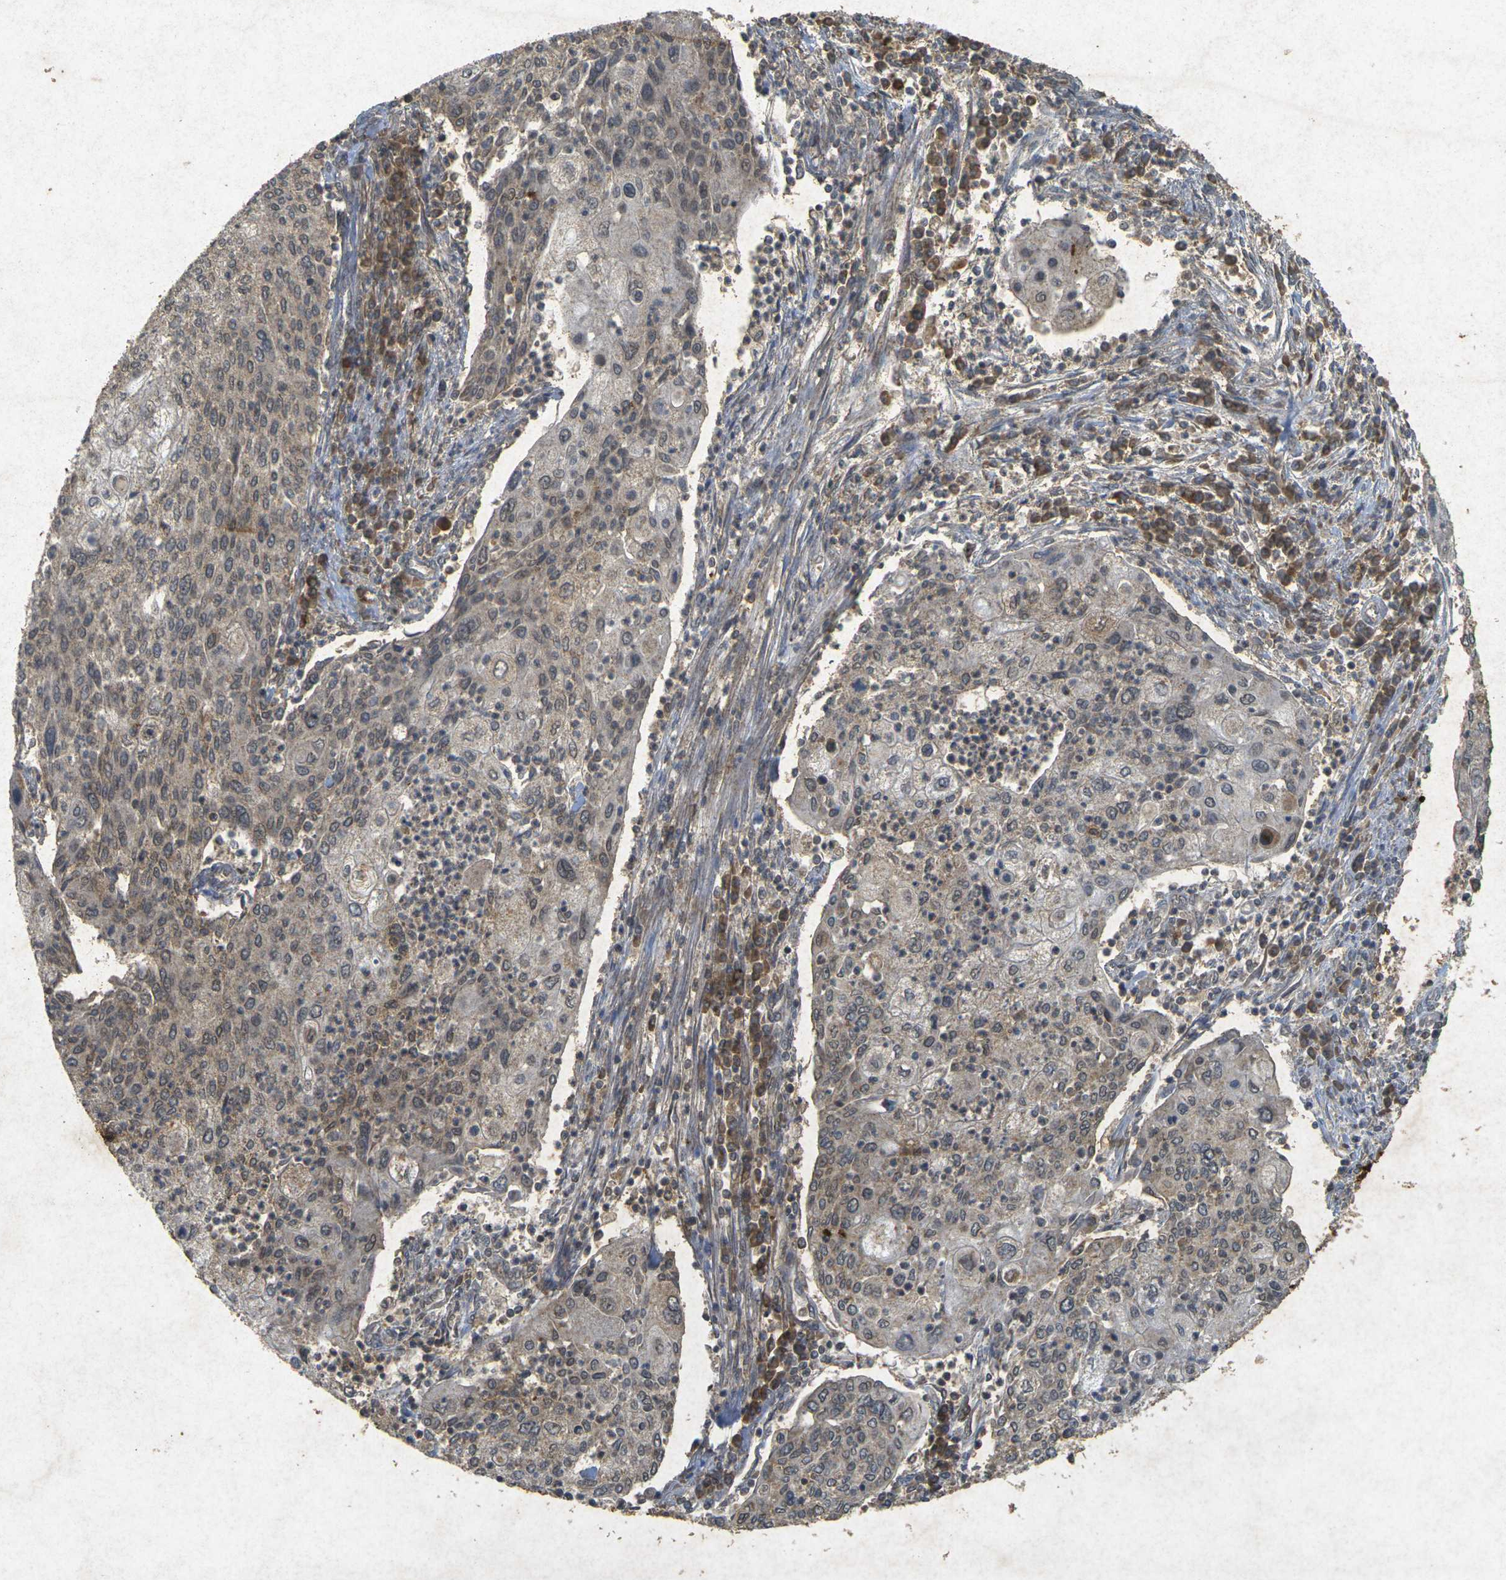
{"staining": {"intensity": "weak", "quantity": "25%-75%", "location": "cytoplasmic/membranous"}, "tissue": "cervical cancer", "cell_type": "Tumor cells", "image_type": "cancer", "snomed": [{"axis": "morphology", "description": "Squamous cell carcinoma, NOS"}, {"axis": "topography", "description": "Cervix"}], "caption": "Cervical cancer stained with DAB (3,3'-diaminobenzidine) immunohistochemistry demonstrates low levels of weak cytoplasmic/membranous staining in about 25%-75% of tumor cells.", "gene": "ERN1", "patient": {"sex": "female", "age": 40}}